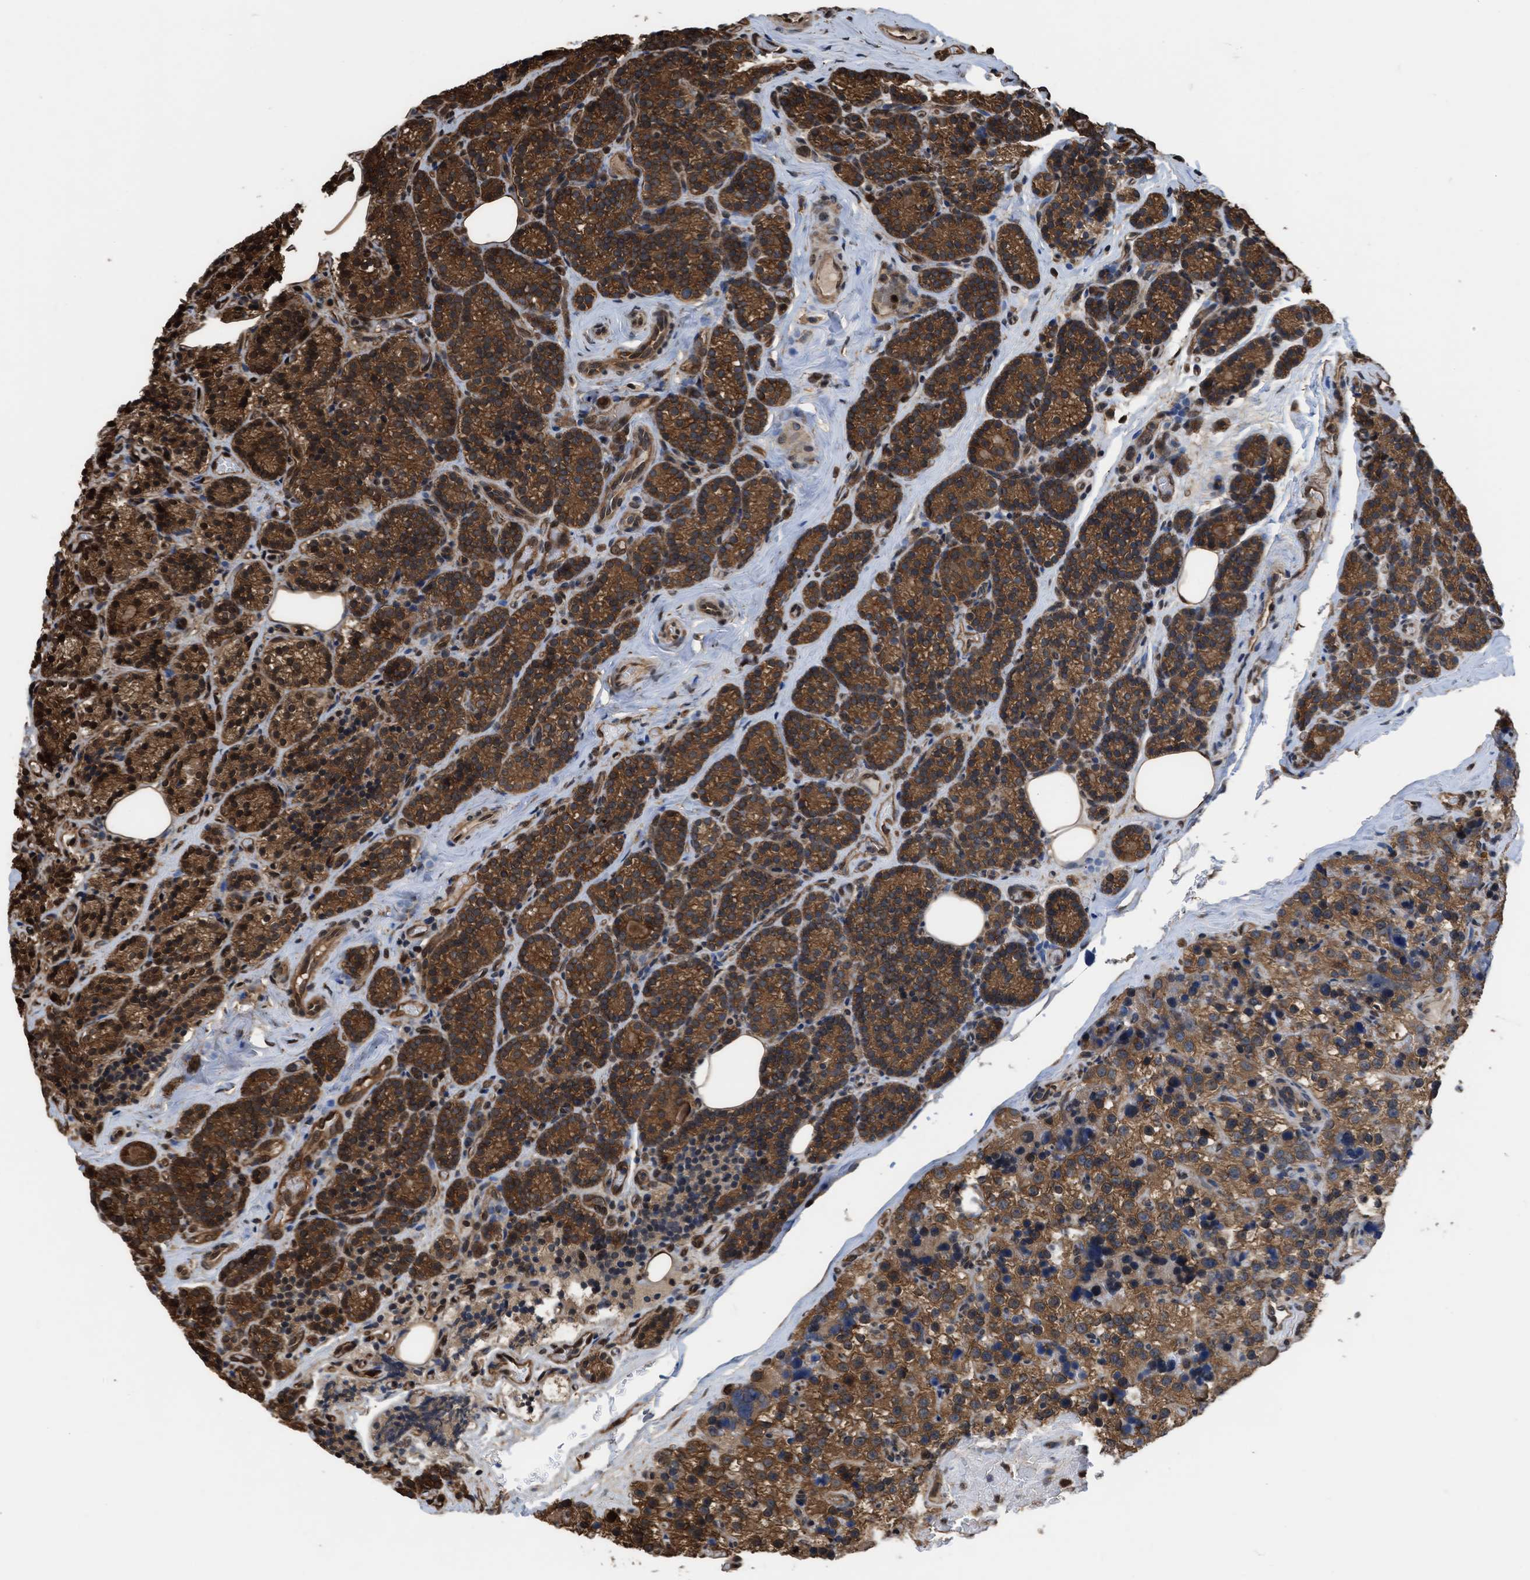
{"staining": {"intensity": "moderate", "quantity": ">75%", "location": "cytoplasmic/membranous"}, "tissue": "parathyroid gland", "cell_type": "Glandular cells", "image_type": "normal", "snomed": [{"axis": "morphology", "description": "Normal tissue, NOS"}, {"axis": "morphology", "description": "Adenoma, NOS"}, {"axis": "topography", "description": "Parathyroid gland"}], "caption": "Immunohistochemical staining of normal parathyroid gland exhibits moderate cytoplasmic/membranous protein positivity in about >75% of glandular cells.", "gene": "YWHAG", "patient": {"sex": "female", "age": 51}}